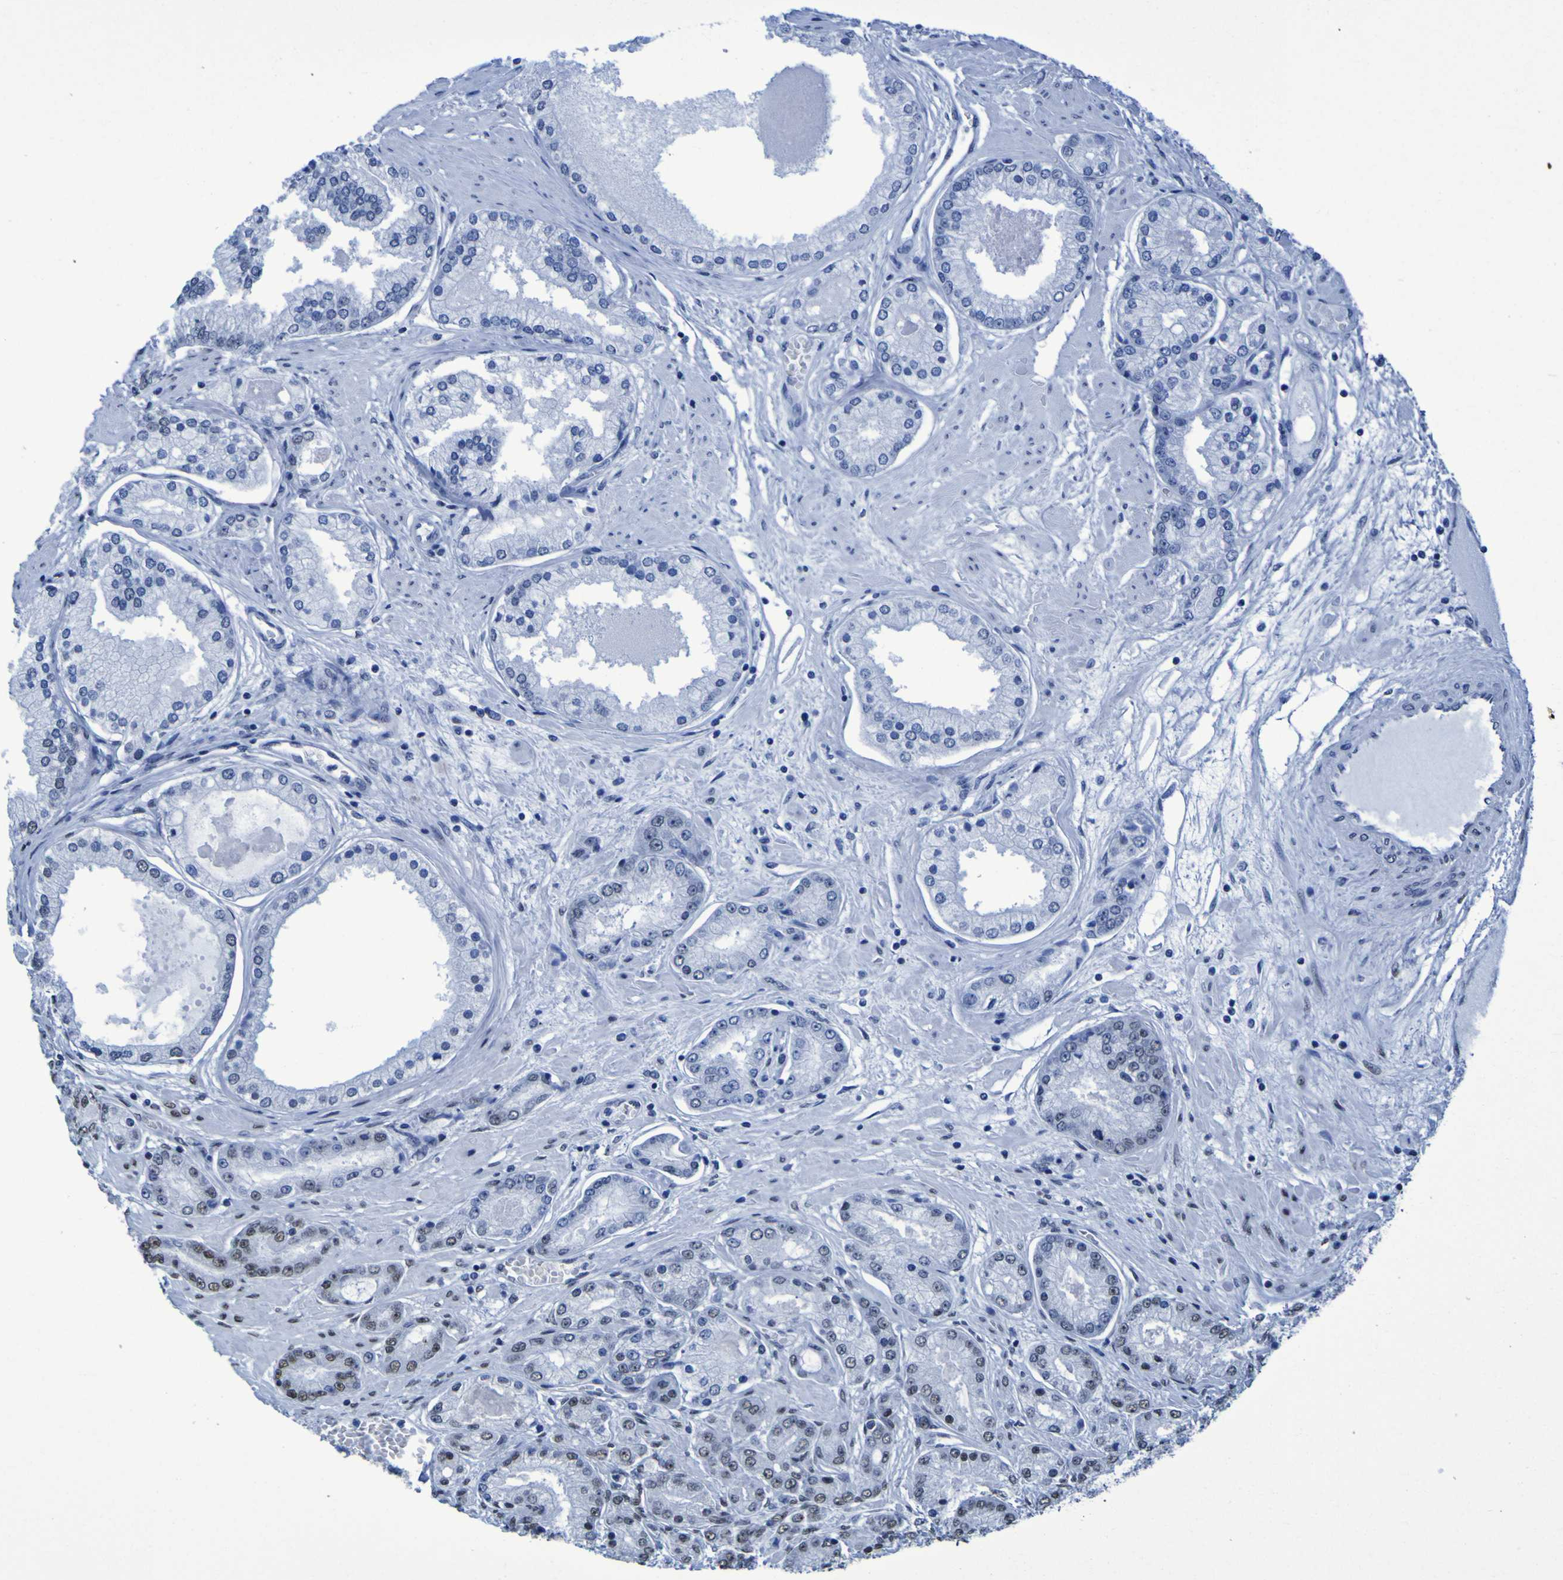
{"staining": {"intensity": "moderate", "quantity": "<25%", "location": "nuclear"}, "tissue": "prostate cancer", "cell_type": "Tumor cells", "image_type": "cancer", "snomed": [{"axis": "morphology", "description": "Adenocarcinoma, High grade"}, {"axis": "topography", "description": "Prostate"}], "caption": "Protein expression analysis of human adenocarcinoma (high-grade) (prostate) reveals moderate nuclear staining in about <25% of tumor cells.", "gene": "HNRNPR", "patient": {"sex": "male", "age": 59}}